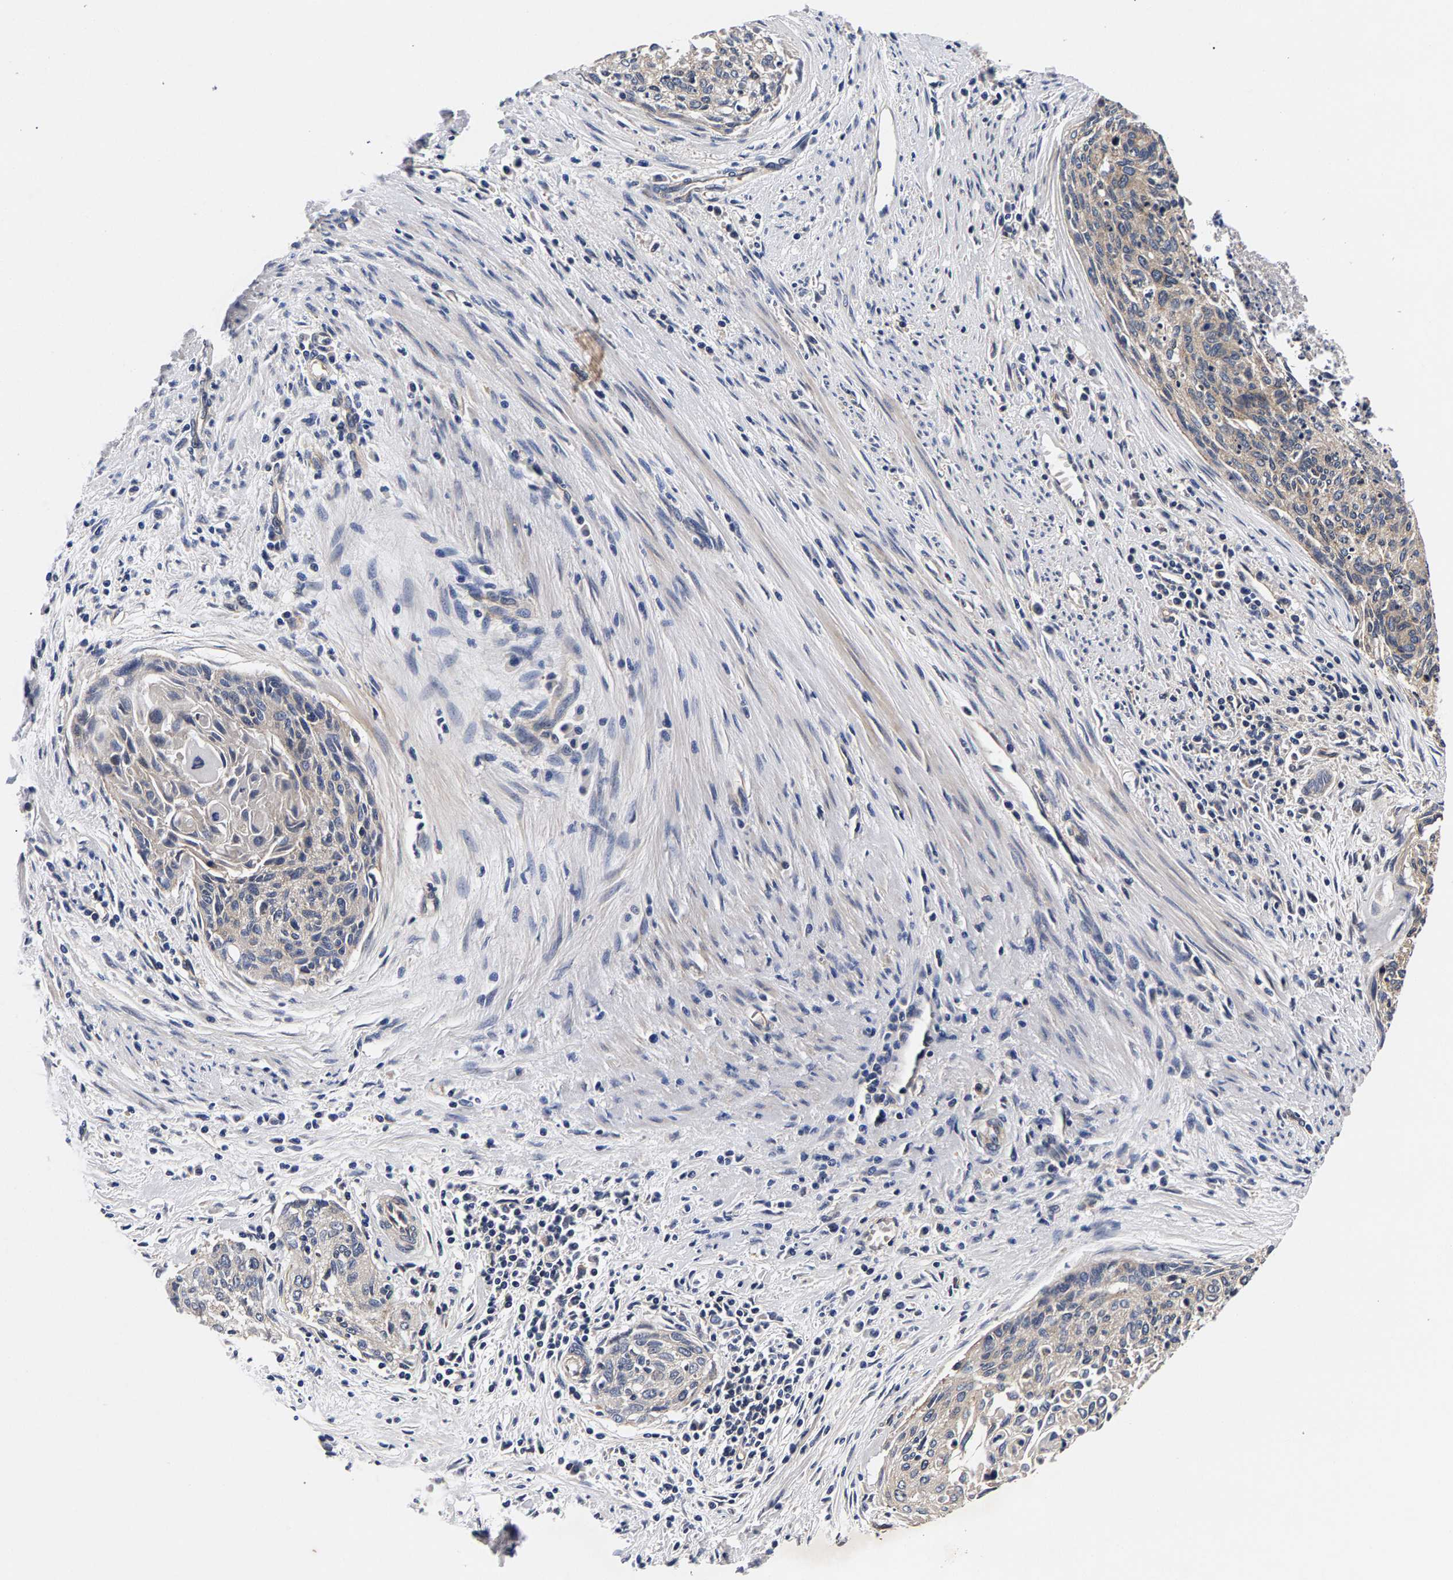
{"staining": {"intensity": "weak", "quantity": "25%-75%", "location": "cytoplasmic/membranous"}, "tissue": "cervical cancer", "cell_type": "Tumor cells", "image_type": "cancer", "snomed": [{"axis": "morphology", "description": "Squamous cell carcinoma, NOS"}, {"axis": "topography", "description": "Cervix"}], "caption": "The immunohistochemical stain shows weak cytoplasmic/membranous expression in tumor cells of squamous cell carcinoma (cervical) tissue.", "gene": "MARCHF7", "patient": {"sex": "female", "age": 55}}